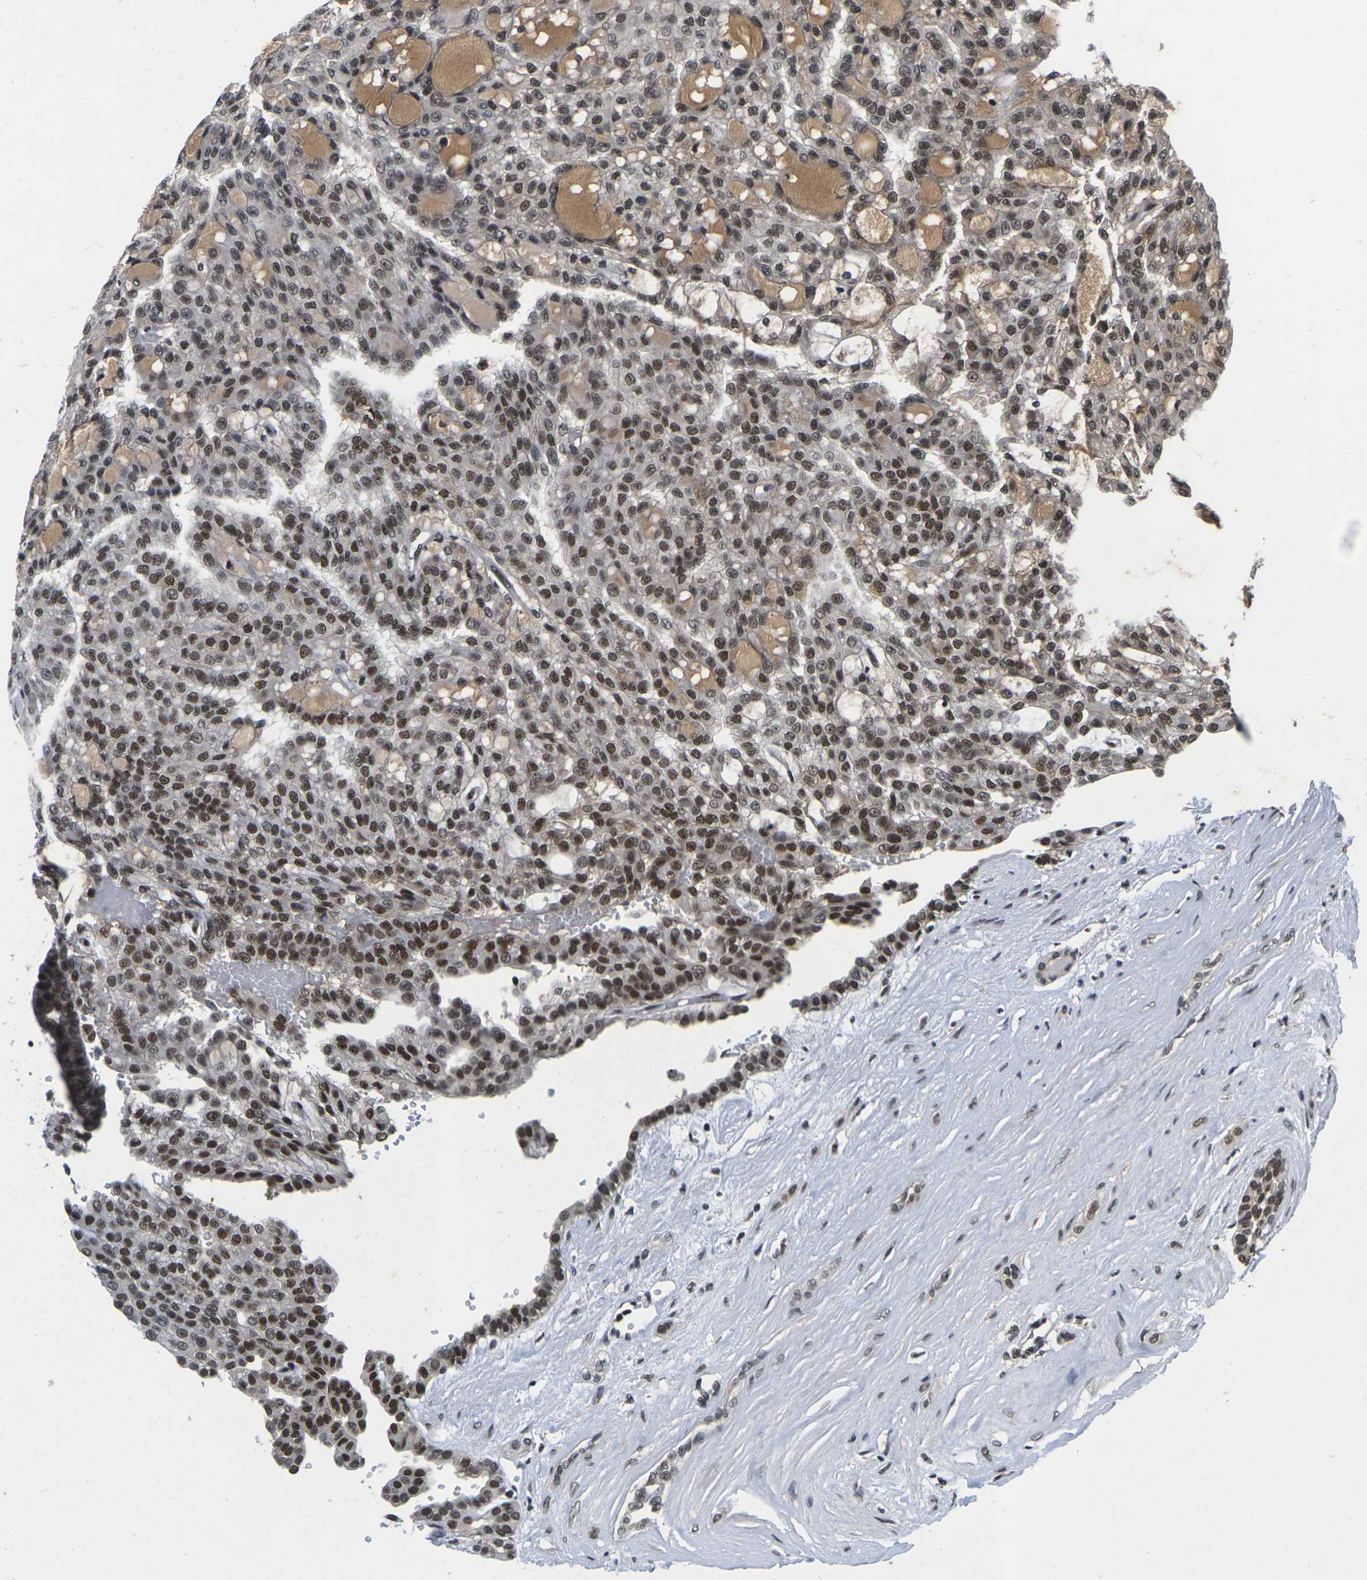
{"staining": {"intensity": "moderate", "quantity": ">75%", "location": "nuclear"}, "tissue": "renal cancer", "cell_type": "Tumor cells", "image_type": "cancer", "snomed": [{"axis": "morphology", "description": "Adenocarcinoma, NOS"}, {"axis": "topography", "description": "Kidney"}], "caption": "Brown immunohistochemical staining in renal adenocarcinoma demonstrates moderate nuclear positivity in about >75% of tumor cells.", "gene": "GTF2E1", "patient": {"sex": "male", "age": 63}}